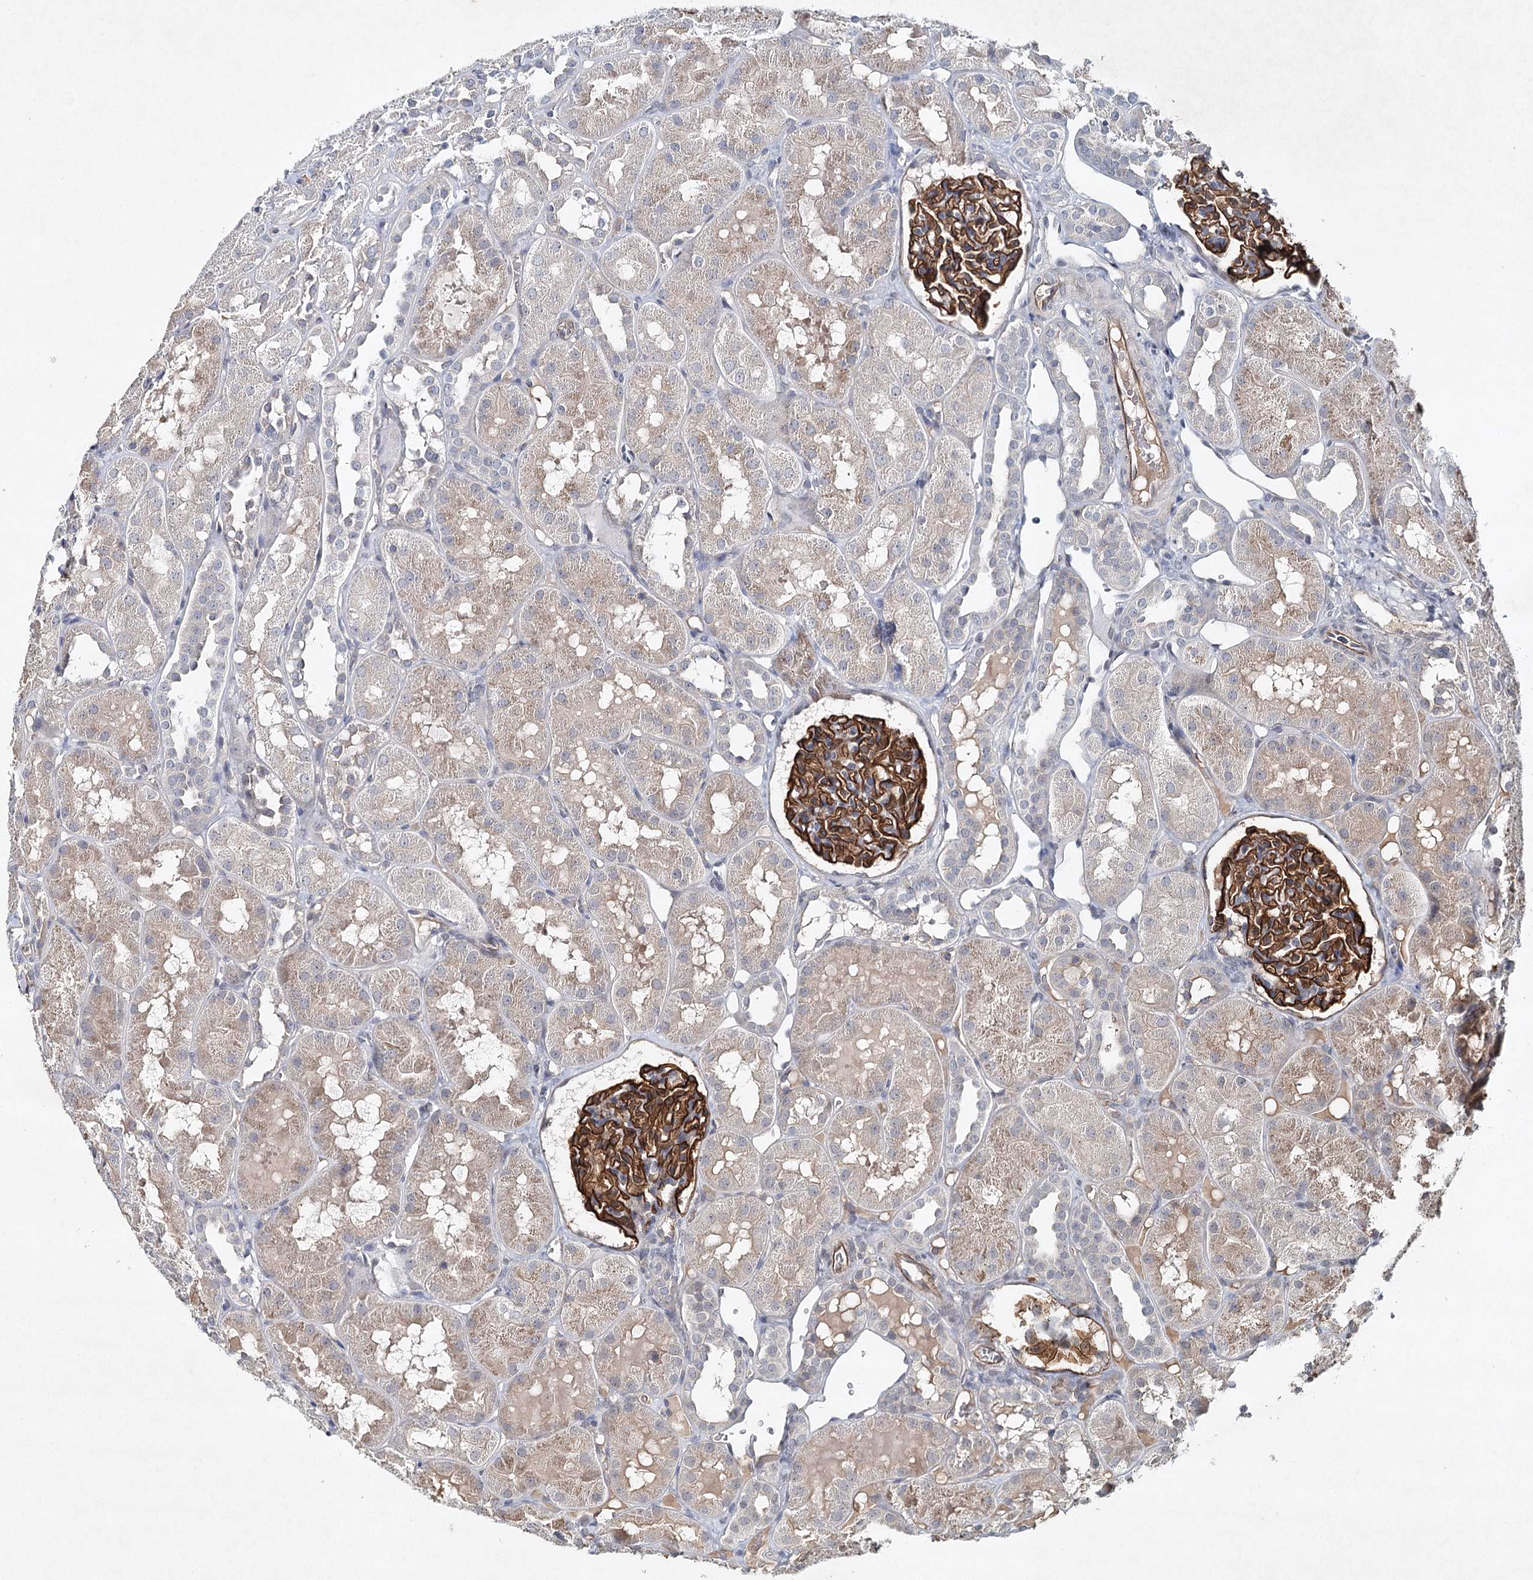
{"staining": {"intensity": "strong", "quantity": ">75%", "location": "cytoplasmic/membranous"}, "tissue": "kidney", "cell_type": "Cells in glomeruli", "image_type": "normal", "snomed": [{"axis": "morphology", "description": "Normal tissue, NOS"}, {"axis": "topography", "description": "Kidney"}, {"axis": "topography", "description": "Urinary bladder"}], "caption": "Protein expression analysis of unremarkable kidney shows strong cytoplasmic/membranous positivity in approximately >75% of cells in glomeruli.", "gene": "SYNPO", "patient": {"sex": "male", "age": 16}}